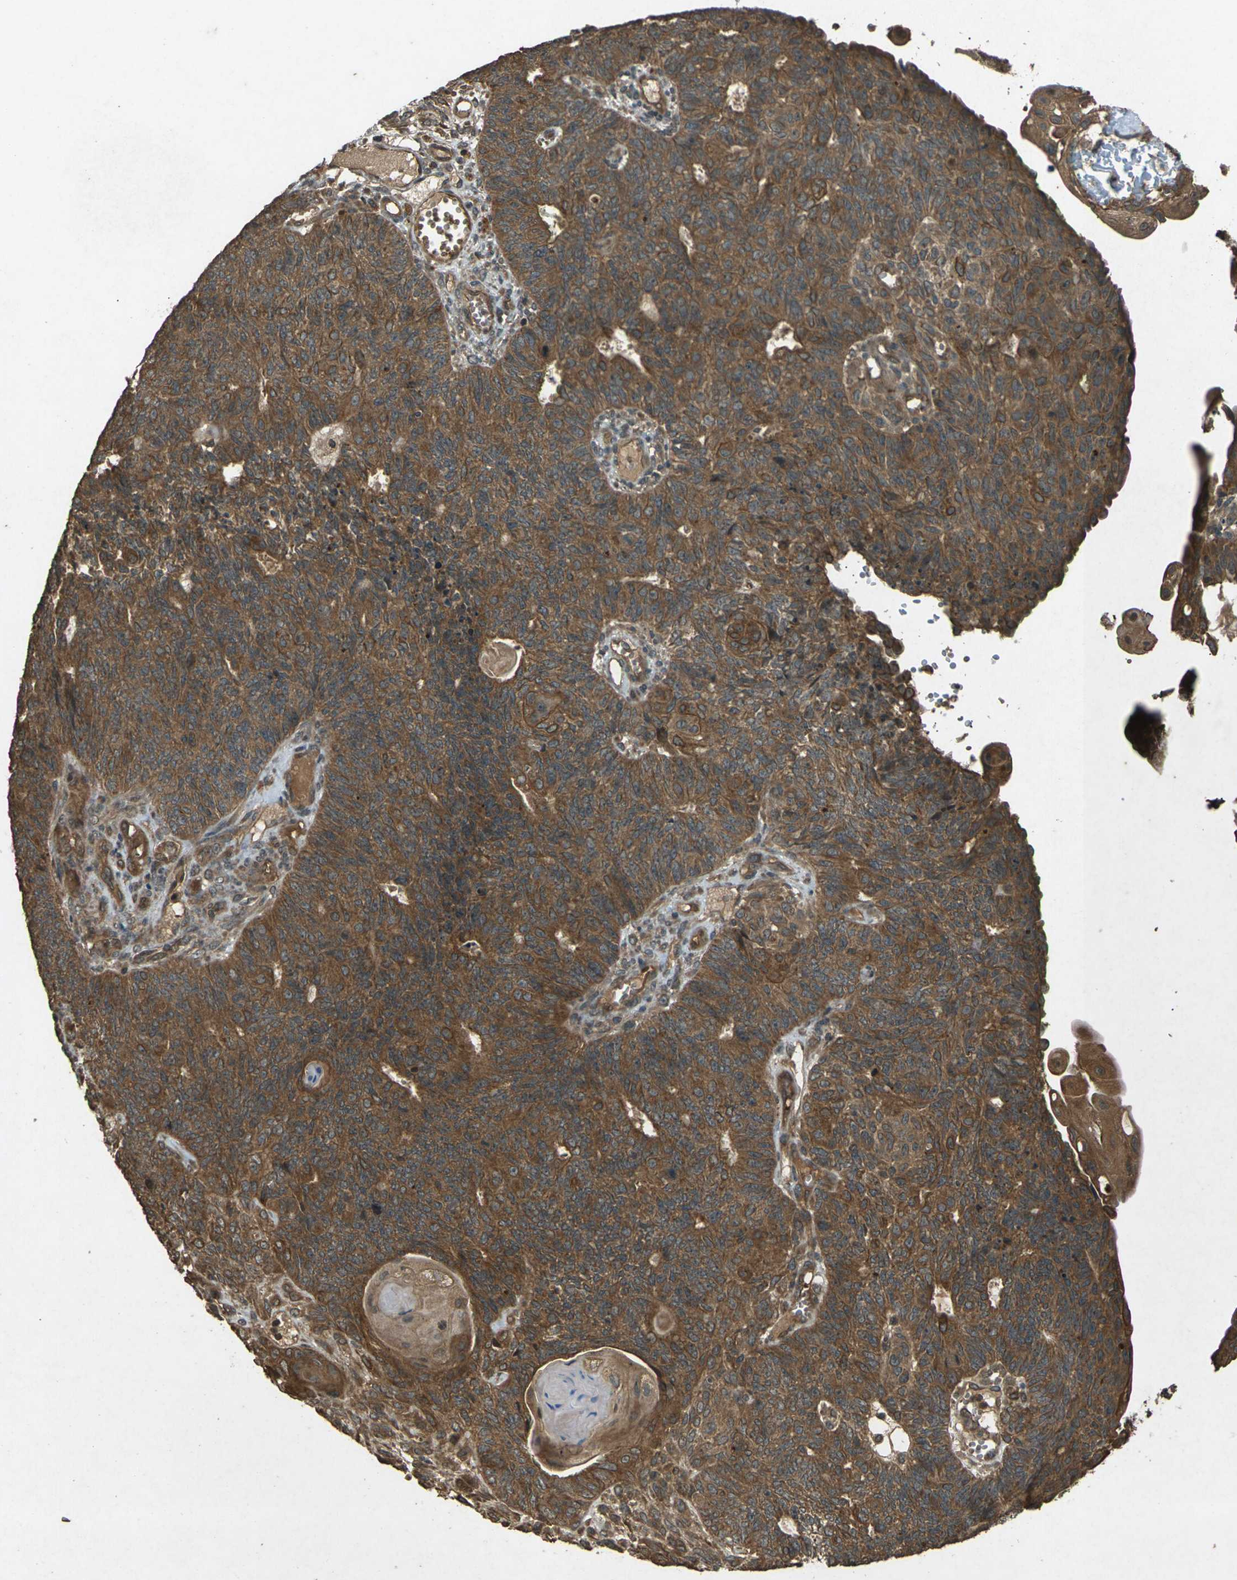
{"staining": {"intensity": "strong", "quantity": ">75%", "location": "cytoplasmic/membranous"}, "tissue": "endometrial cancer", "cell_type": "Tumor cells", "image_type": "cancer", "snomed": [{"axis": "morphology", "description": "Adenocarcinoma, NOS"}, {"axis": "topography", "description": "Endometrium"}], "caption": "Immunohistochemical staining of endometrial cancer demonstrates strong cytoplasmic/membranous protein positivity in about >75% of tumor cells.", "gene": "TAP1", "patient": {"sex": "female", "age": 32}}